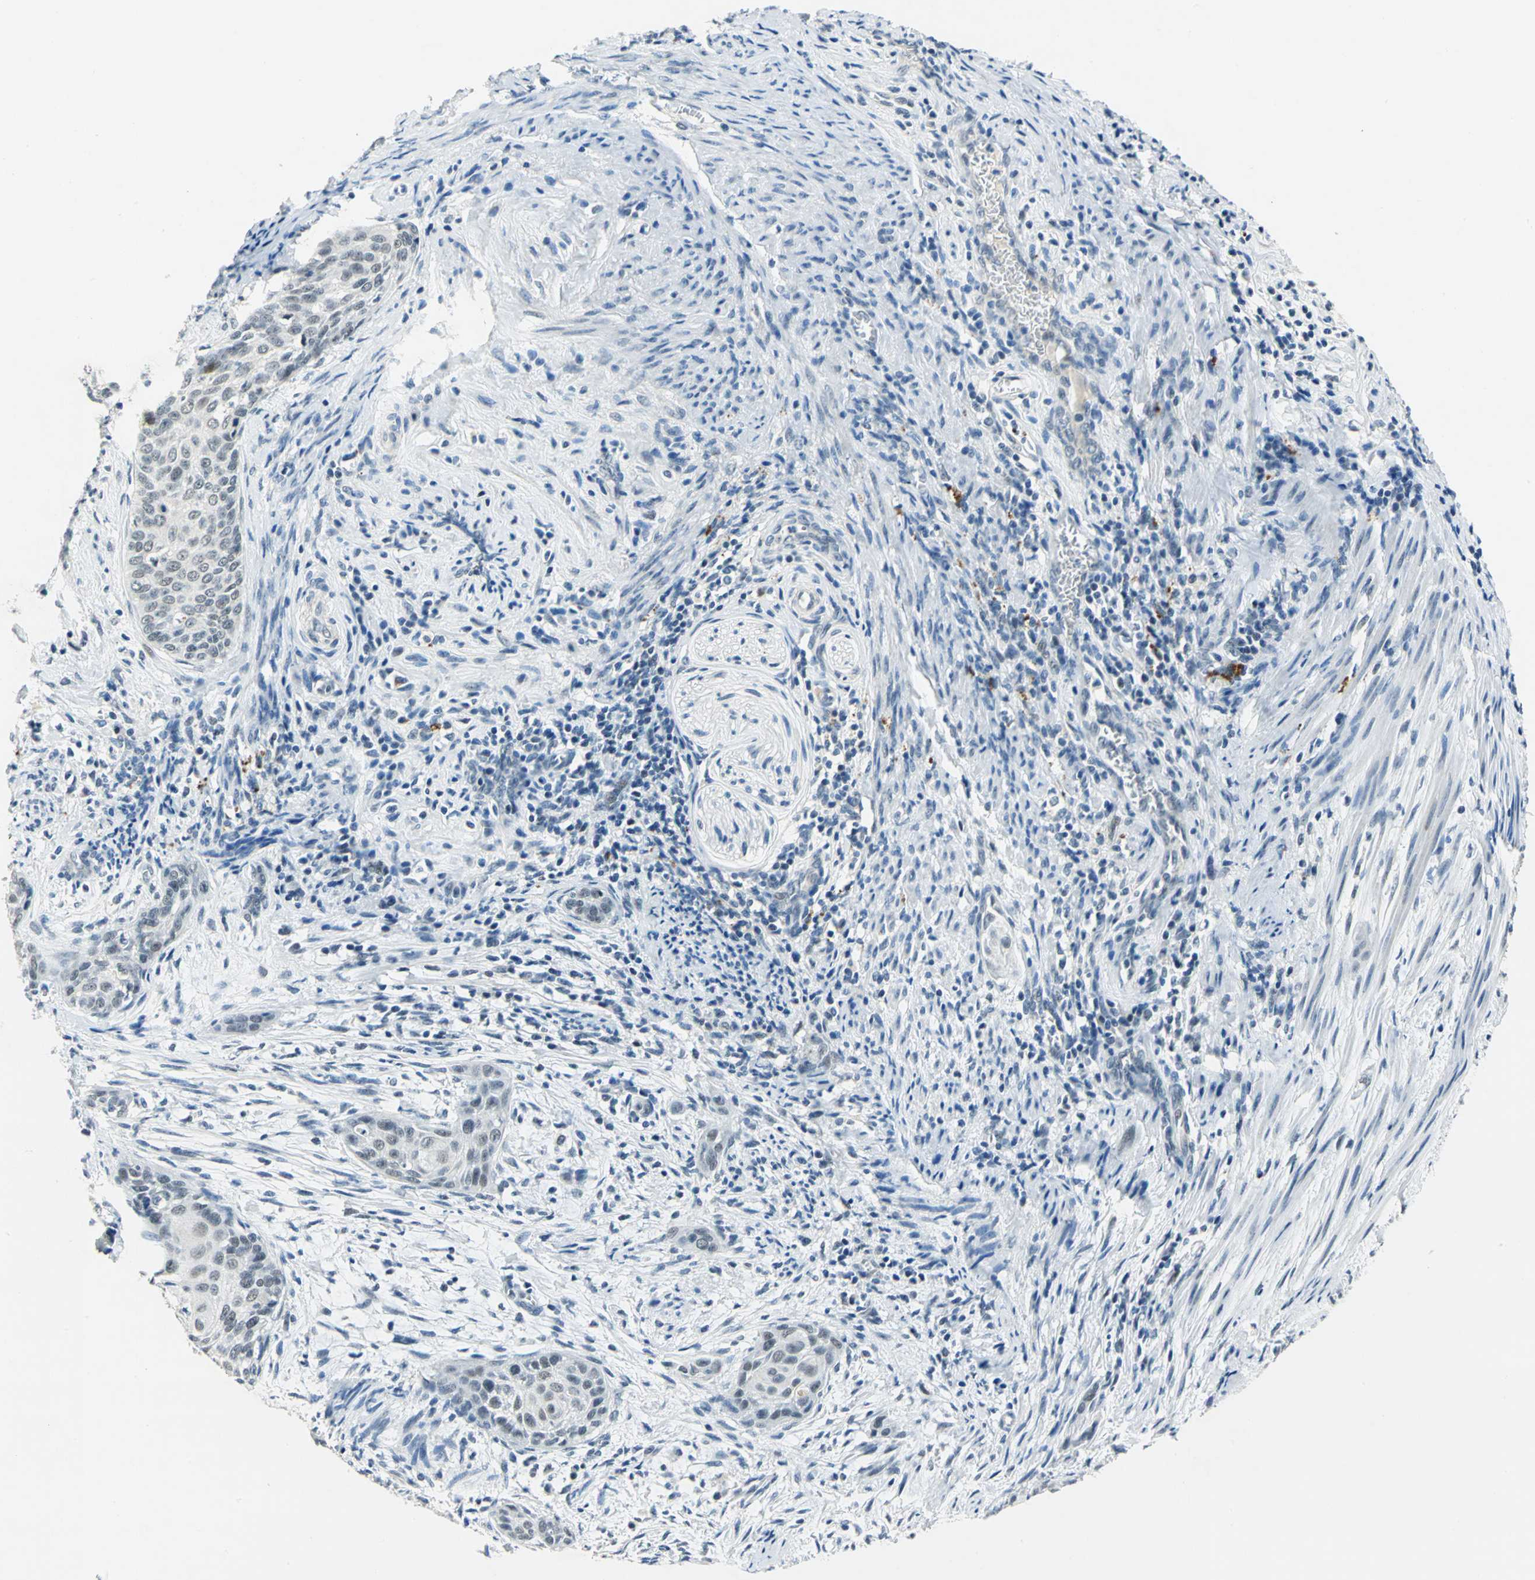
{"staining": {"intensity": "weak", "quantity": "25%-75%", "location": "nuclear"}, "tissue": "cervical cancer", "cell_type": "Tumor cells", "image_type": "cancer", "snomed": [{"axis": "morphology", "description": "Squamous cell carcinoma, NOS"}, {"axis": "topography", "description": "Cervix"}], "caption": "Immunohistochemical staining of human cervical cancer exhibits low levels of weak nuclear staining in about 25%-75% of tumor cells.", "gene": "RAD17", "patient": {"sex": "female", "age": 33}}